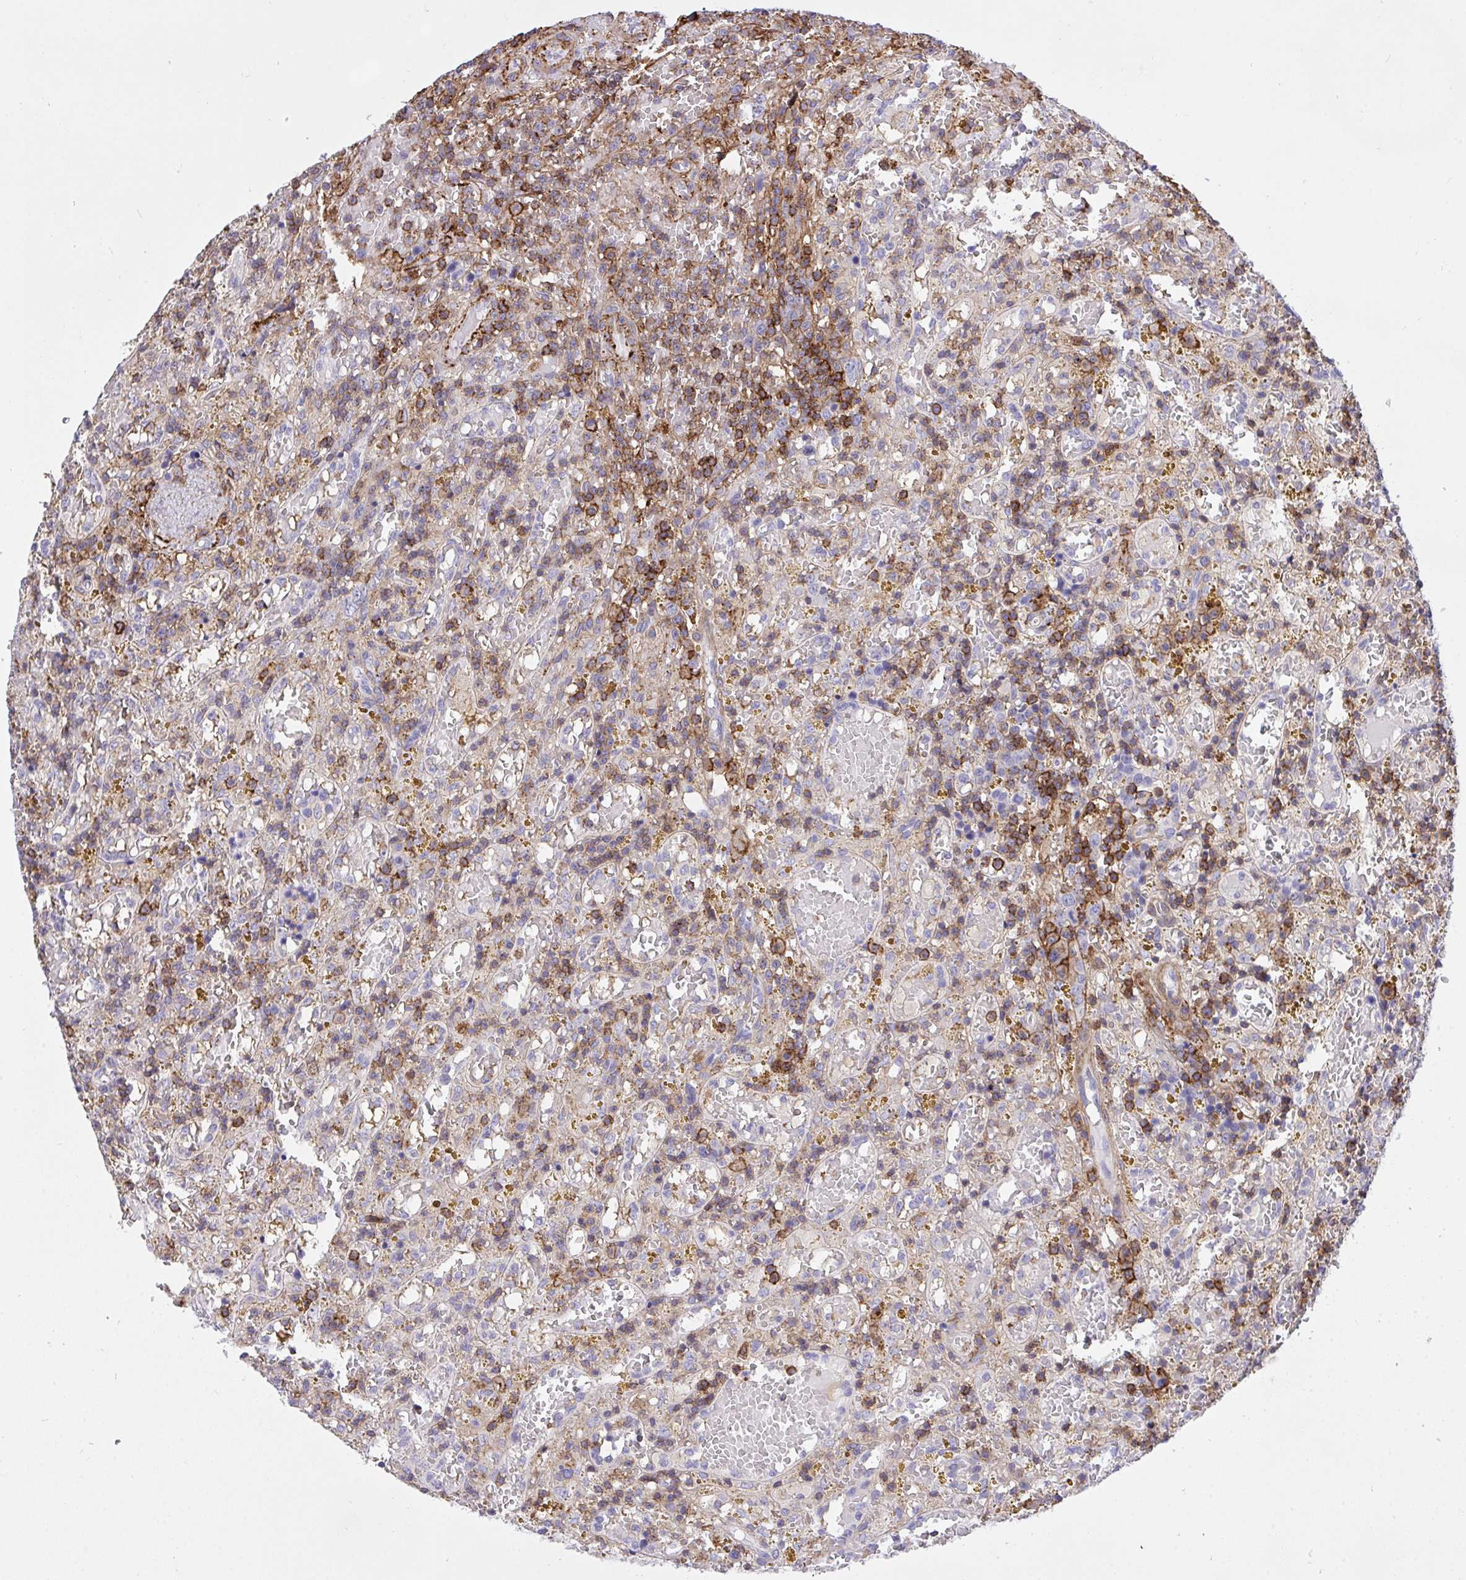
{"staining": {"intensity": "strong", "quantity": "<25%", "location": "cytoplasmic/membranous"}, "tissue": "lymphoma", "cell_type": "Tumor cells", "image_type": "cancer", "snomed": [{"axis": "morphology", "description": "Malignant lymphoma, non-Hodgkin's type, Low grade"}, {"axis": "topography", "description": "Spleen"}], "caption": "The photomicrograph demonstrates immunohistochemical staining of malignant lymphoma, non-Hodgkin's type (low-grade). There is strong cytoplasmic/membranous expression is present in approximately <25% of tumor cells. Nuclei are stained in blue.", "gene": "ERI1", "patient": {"sex": "female", "age": 65}}